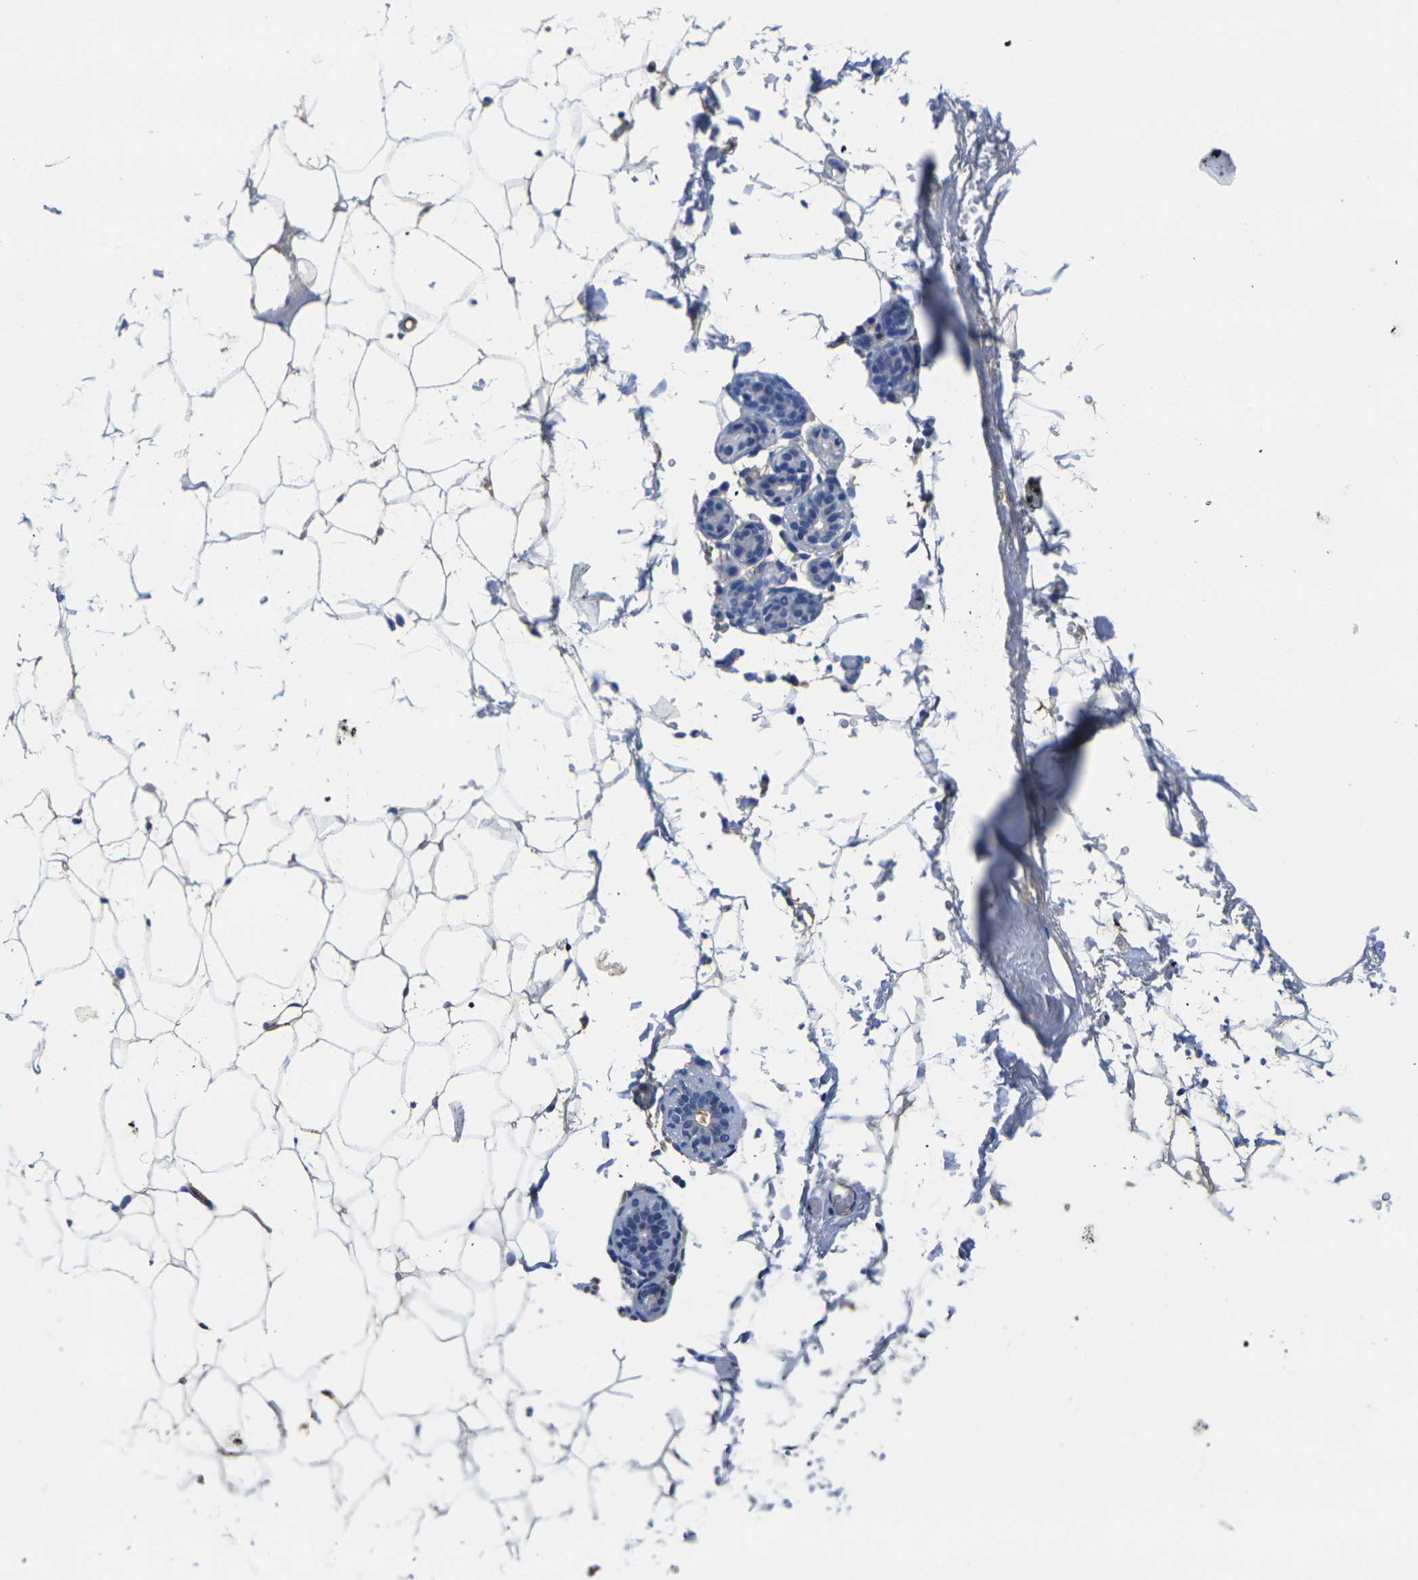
{"staining": {"intensity": "weak", "quantity": ">75%", "location": "cytoplasmic/membranous"}, "tissue": "adipose tissue", "cell_type": "Adipocytes", "image_type": "normal", "snomed": [{"axis": "morphology", "description": "Normal tissue, NOS"}, {"axis": "topography", "description": "Breast"}, {"axis": "topography", "description": "Soft tissue"}], "caption": "Immunohistochemical staining of unremarkable human adipose tissue reveals weak cytoplasmic/membranous protein staining in about >75% of adipocytes. The protein of interest is shown in brown color, while the nuclei are stained blue.", "gene": "GREM2", "patient": {"sex": "female", "age": 75}}